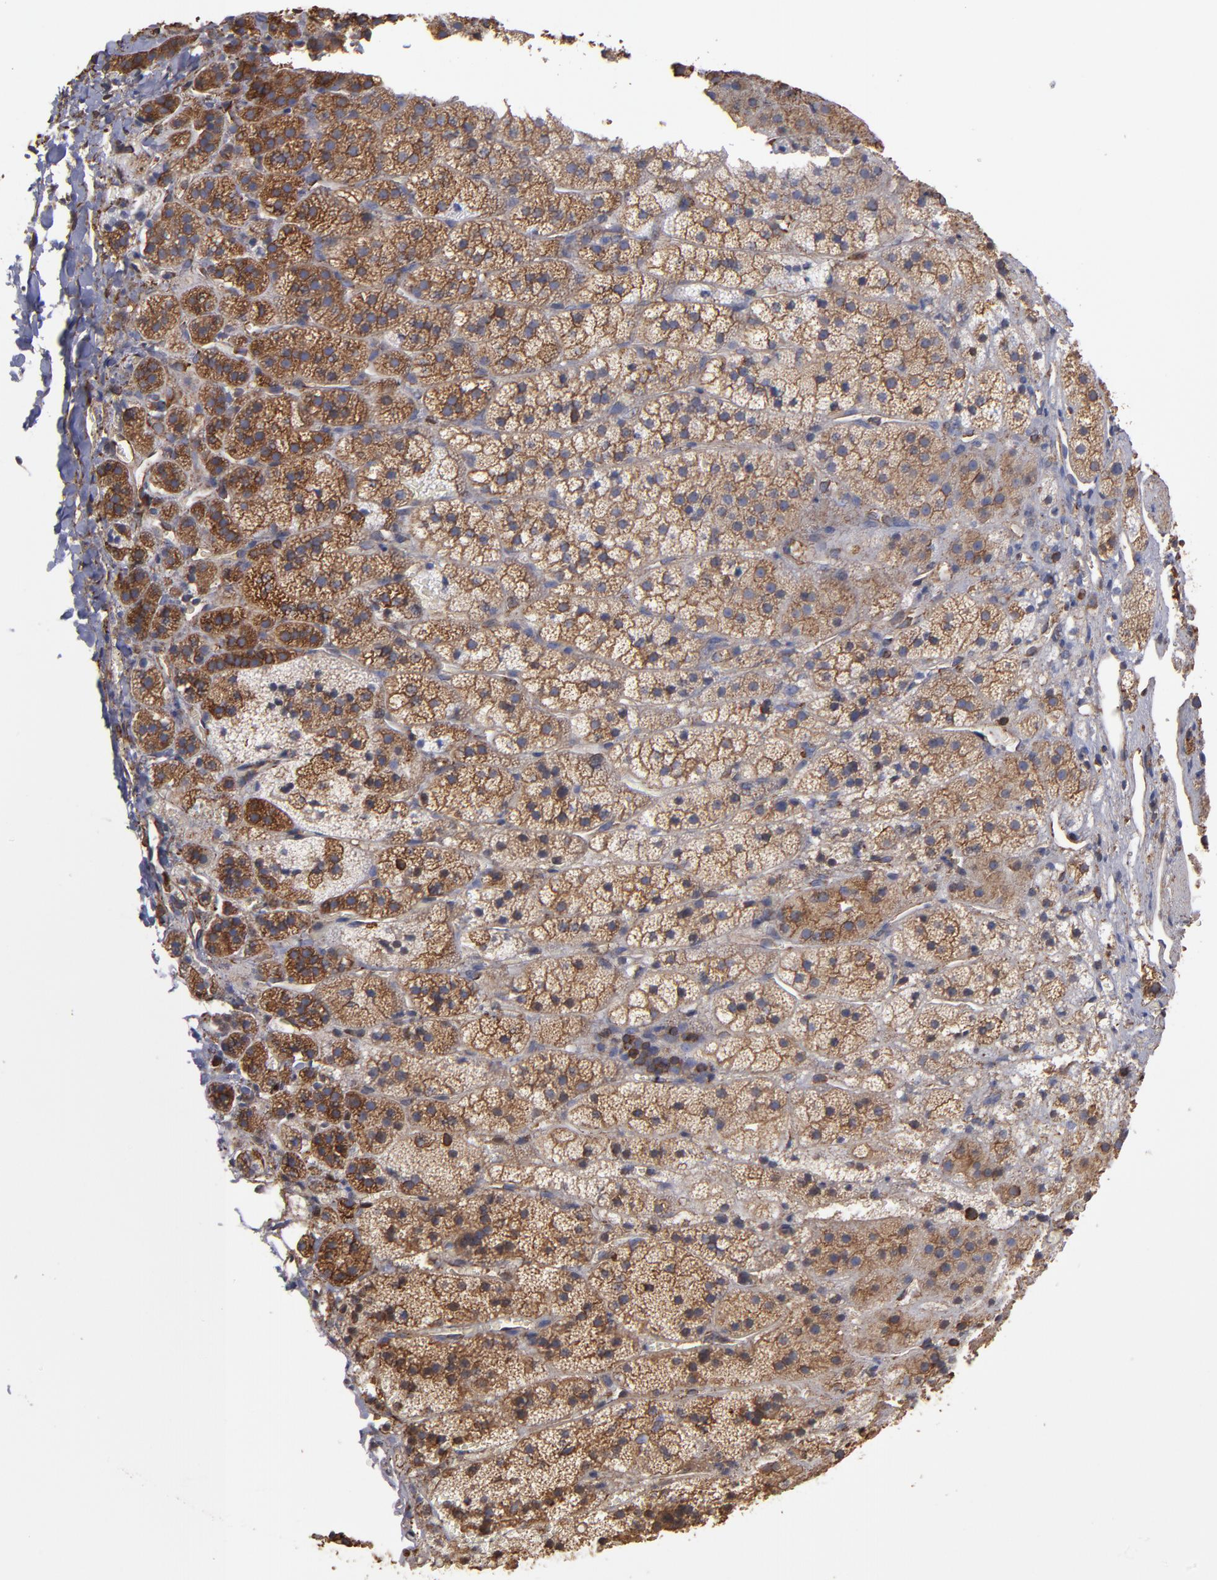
{"staining": {"intensity": "moderate", "quantity": "25%-75%", "location": "cytoplasmic/membranous"}, "tissue": "adrenal gland", "cell_type": "Glandular cells", "image_type": "normal", "snomed": [{"axis": "morphology", "description": "Normal tissue, NOS"}, {"axis": "topography", "description": "Adrenal gland"}], "caption": "IHC image of normal human adrenal gland stained for a protein (brown), which reveals medium levels of moderate cytoplasmic/membranous staining in approximately 25%-75% of glandular cells.", "gene": "ACTN4", "patient": {"sex": "female", "age": 44}}